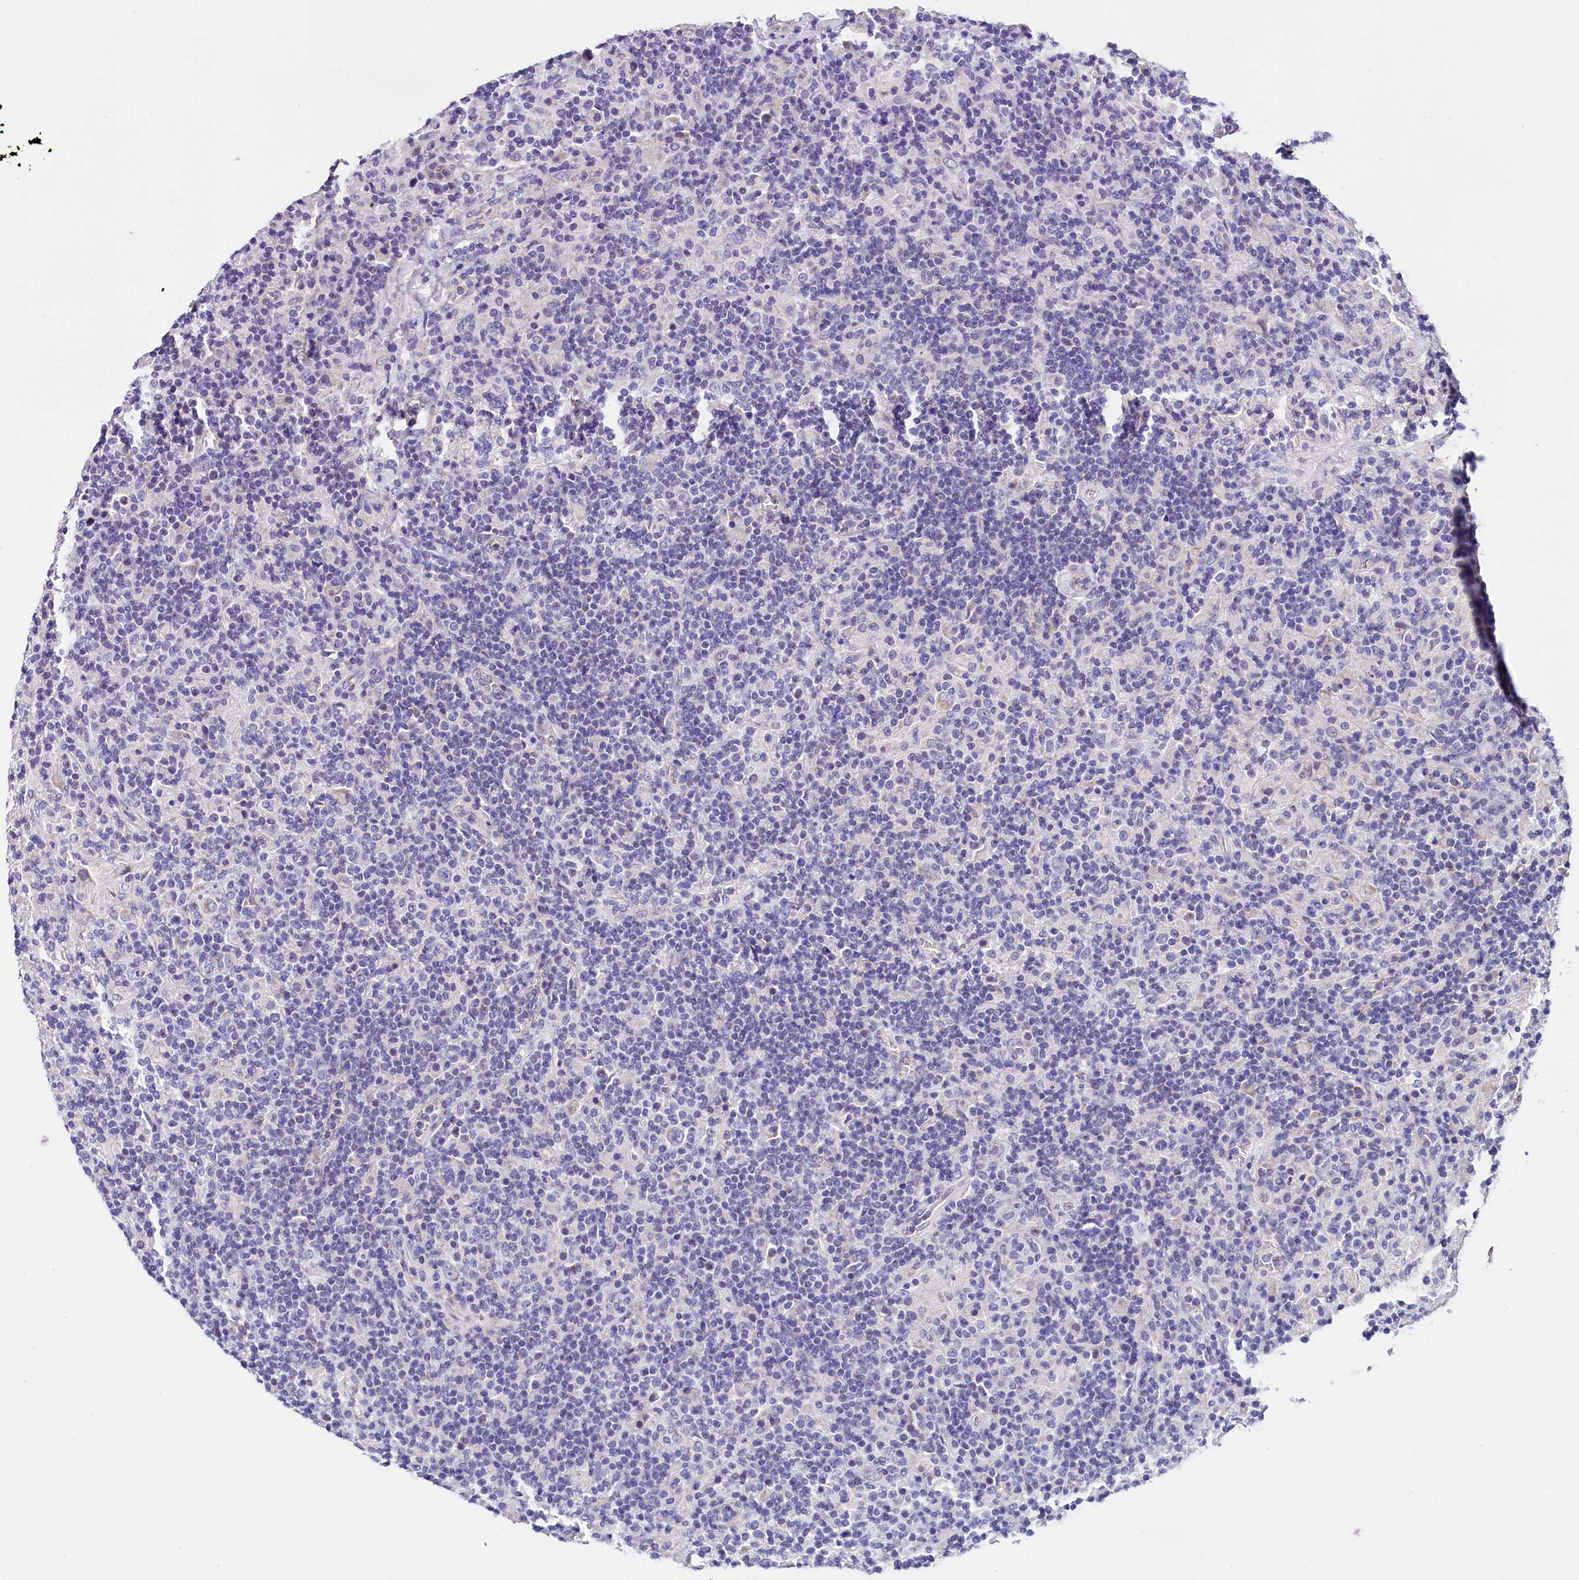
{"staining": {"intensity": "negative", "quantity": "none", "location": "none"}, "tissue": "lymphoma", "cell_type": "Tumor cells", "image_type": "cancer", "snomed": [{"axis": "morphology", "description": "Hodgkin's disease, NOS"}, {"axis": "topography", "description": "Lymph node"}], "caption": "This is a histopathology image of immunohistochemistry (IHC) staining of lymphoma, which shows no expression in tumor cells.", "gene": "ACAA2", "patient": {"sex": "male", "age": 70}}